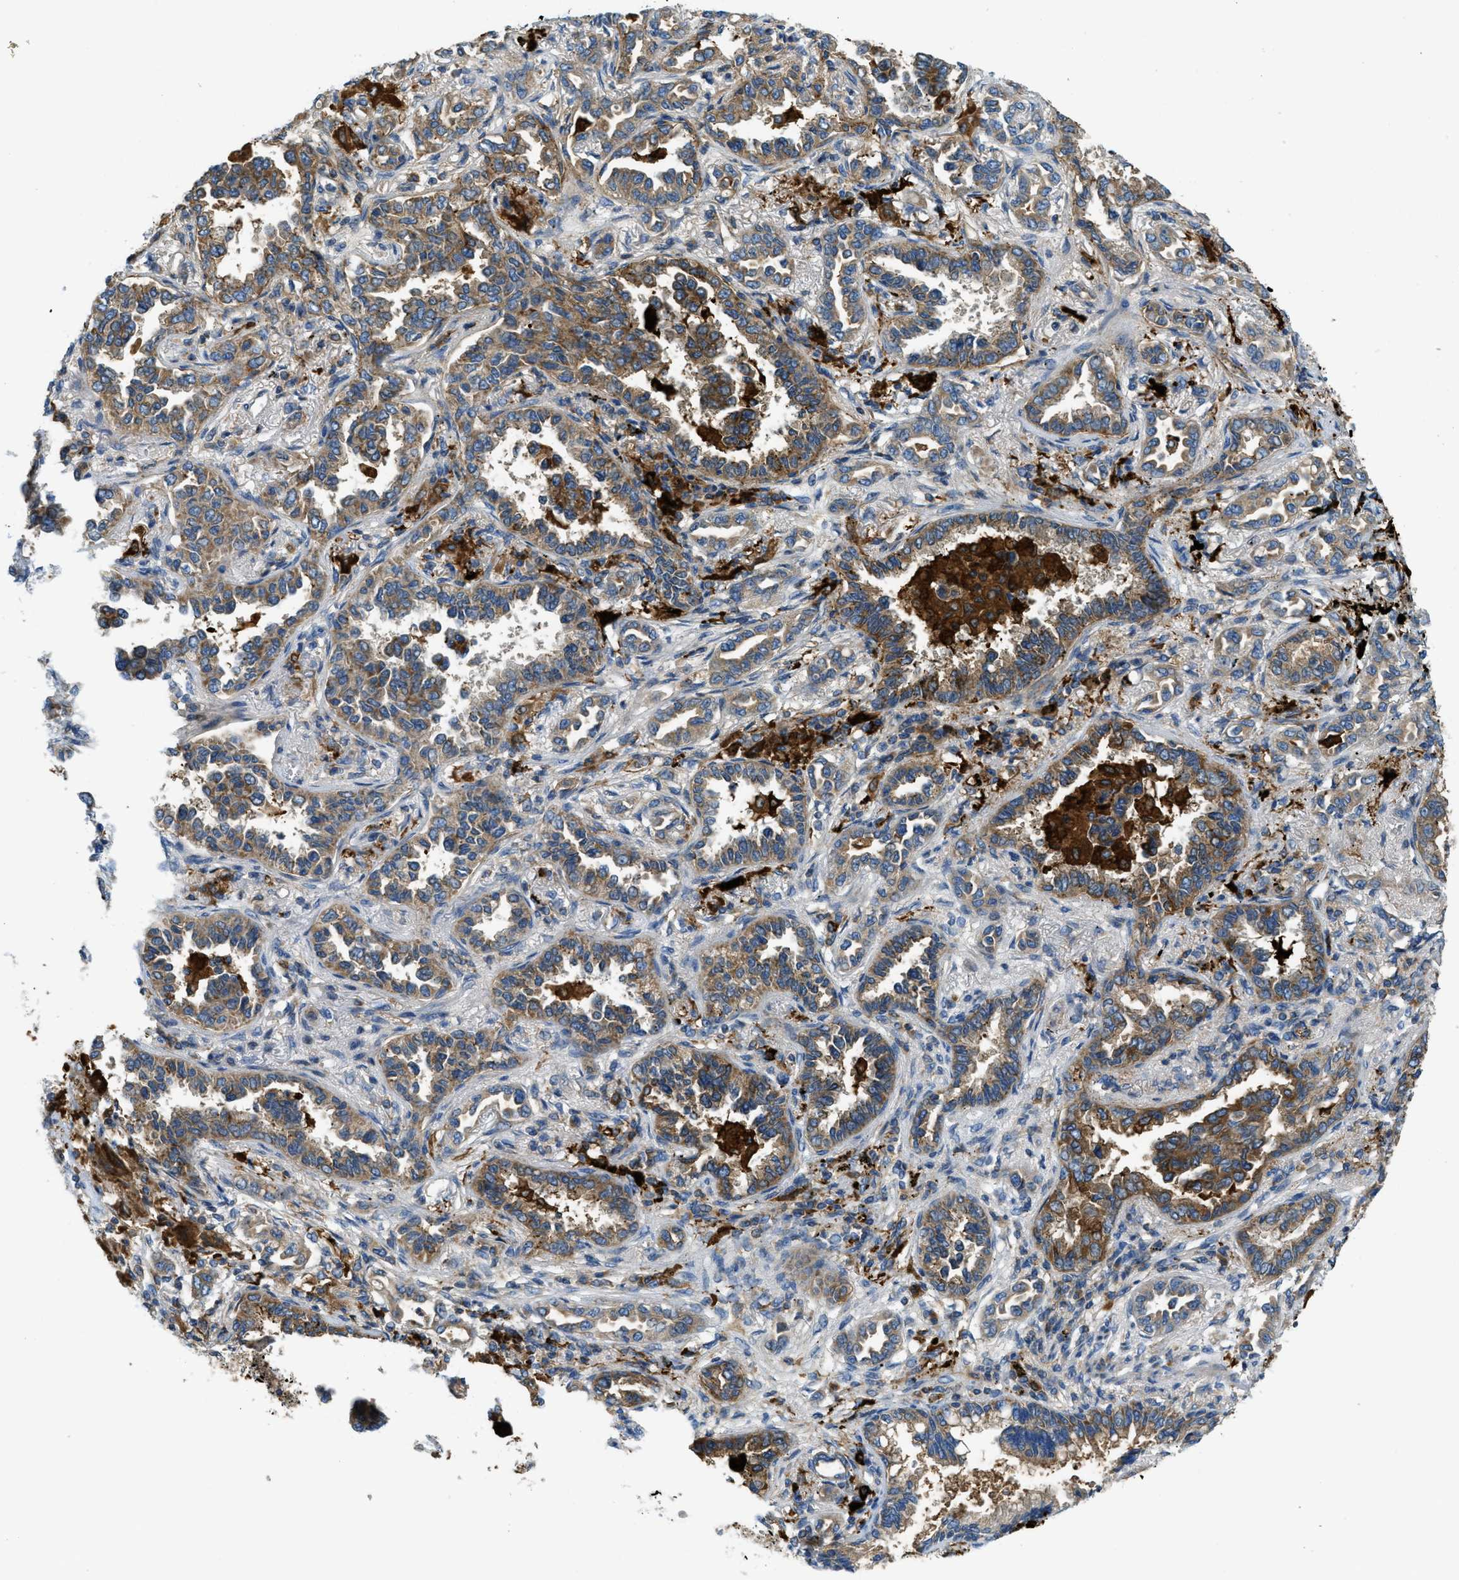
{"staining": {"intensity": "moderate", "quantity": ">75%", "location": "cytoplasmic/membranous"}, "tissue": "lung cancer", "cell_type": "Tumor cells", "image_type": "cancer", "snomed": [{"axis": "morphology", "description": "Normal tissue, NOS"}, {"axis": "morphology", "description": "Adenocarcinoma, NOS"}, {"axis": "topography", "description": "Lung"}], "caption": "Moderate cytoplasmic/membranous positivity for a protein is seen in about >75% of tumor cells of adenocarcinoma (lung) using immunohistochemistry.", "gene": "RFFL", "patient": {"sex": "male", "age": 59}}